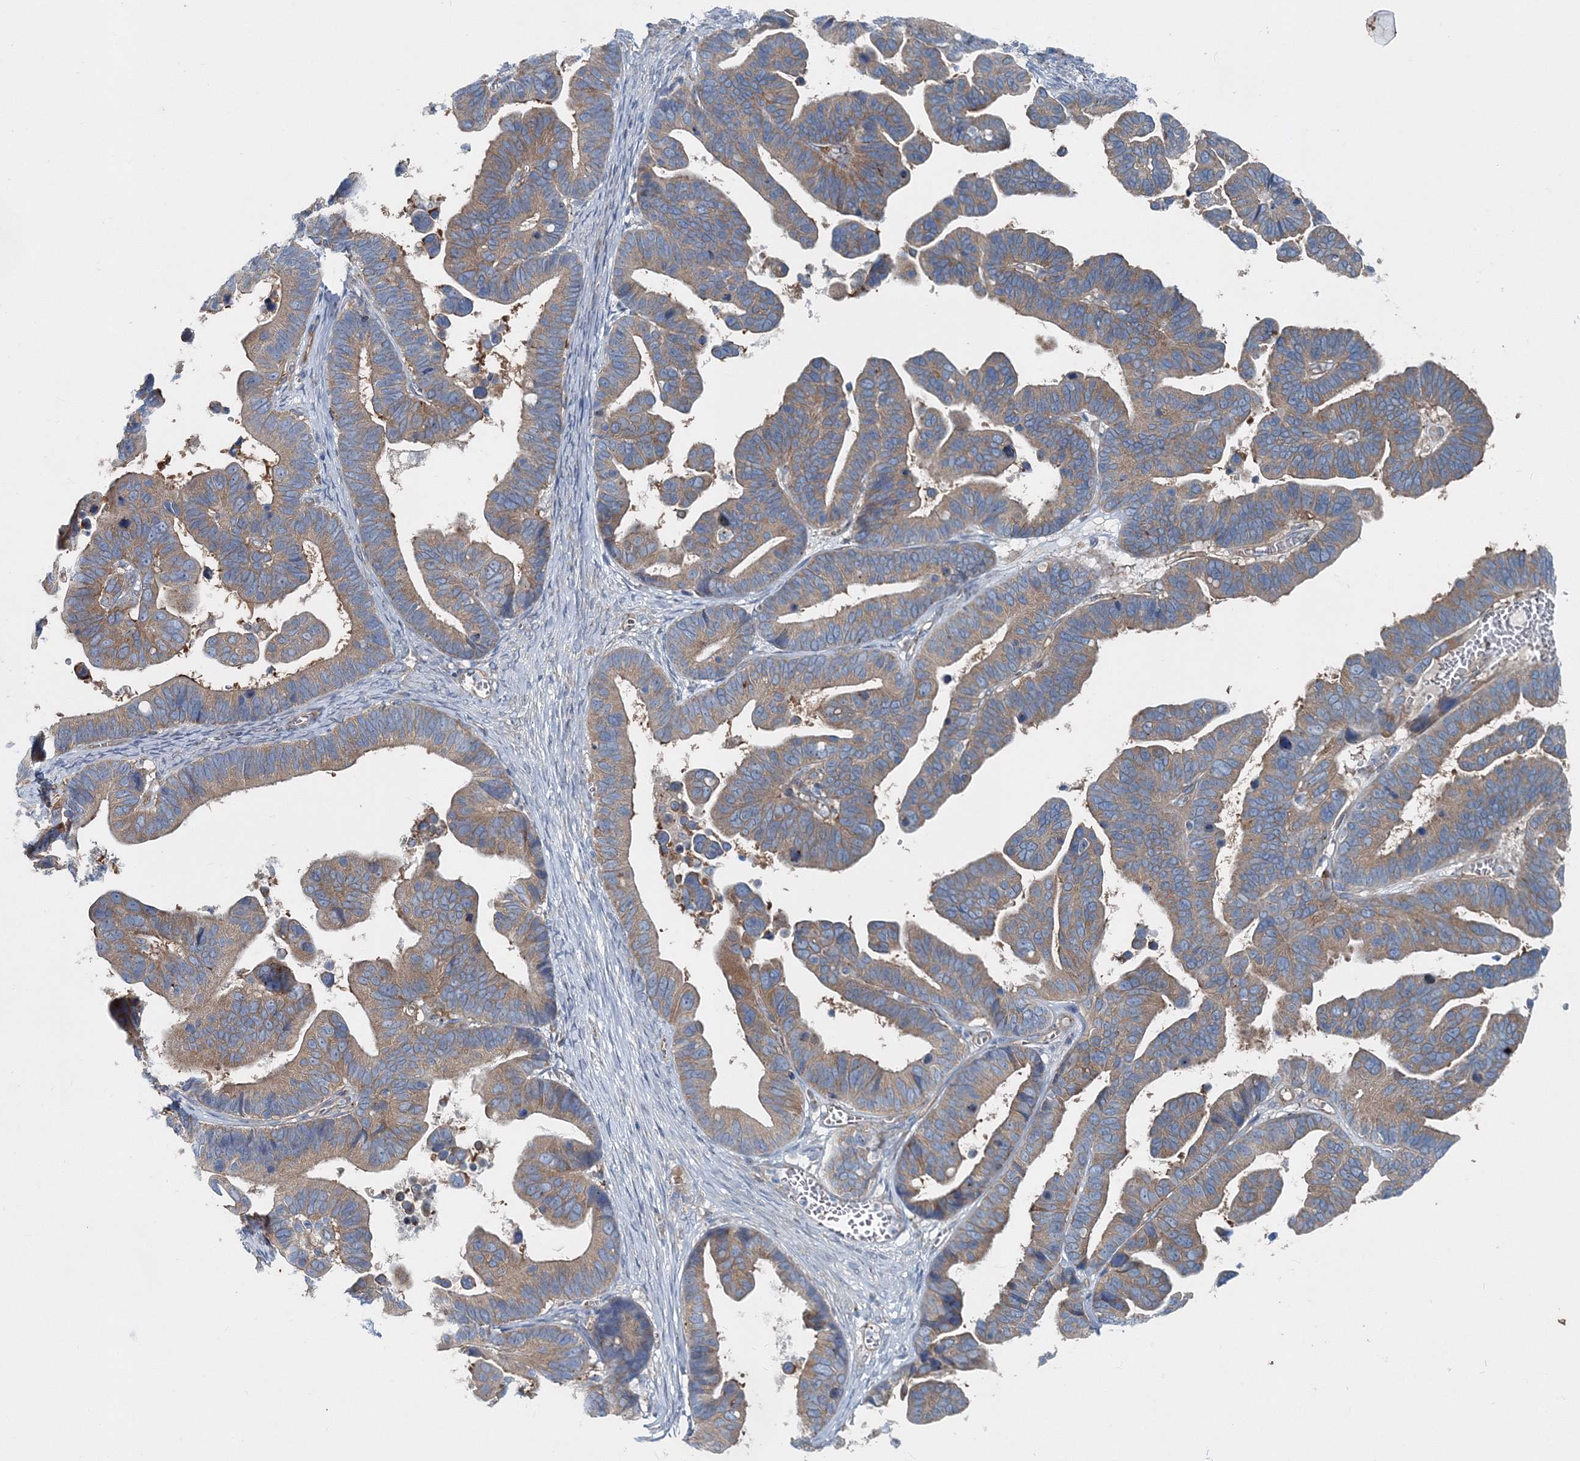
{"staining": {"intensity": "moderate", "quantity": ">75%", "location": "cytoplasmic/membranous"}, "tissue": "ovarian cancer", "cell_type": "Tumor cells", "image_type": "cancer", "snomed": [{"axis": "morphology", "description": "Cystadenocarcinoma, serous, NOS"}, {"axis": "topography", "description": "Ovary"}], "caption": "IHC of ovarian serous cystadenocarcinoma displays medium levels of moderate cytoplasmic/membranous staining in approximately >75% of tumor cells.", "gene": "MPHOSPH9", "patient": {"sex": "female", "age": 56}}